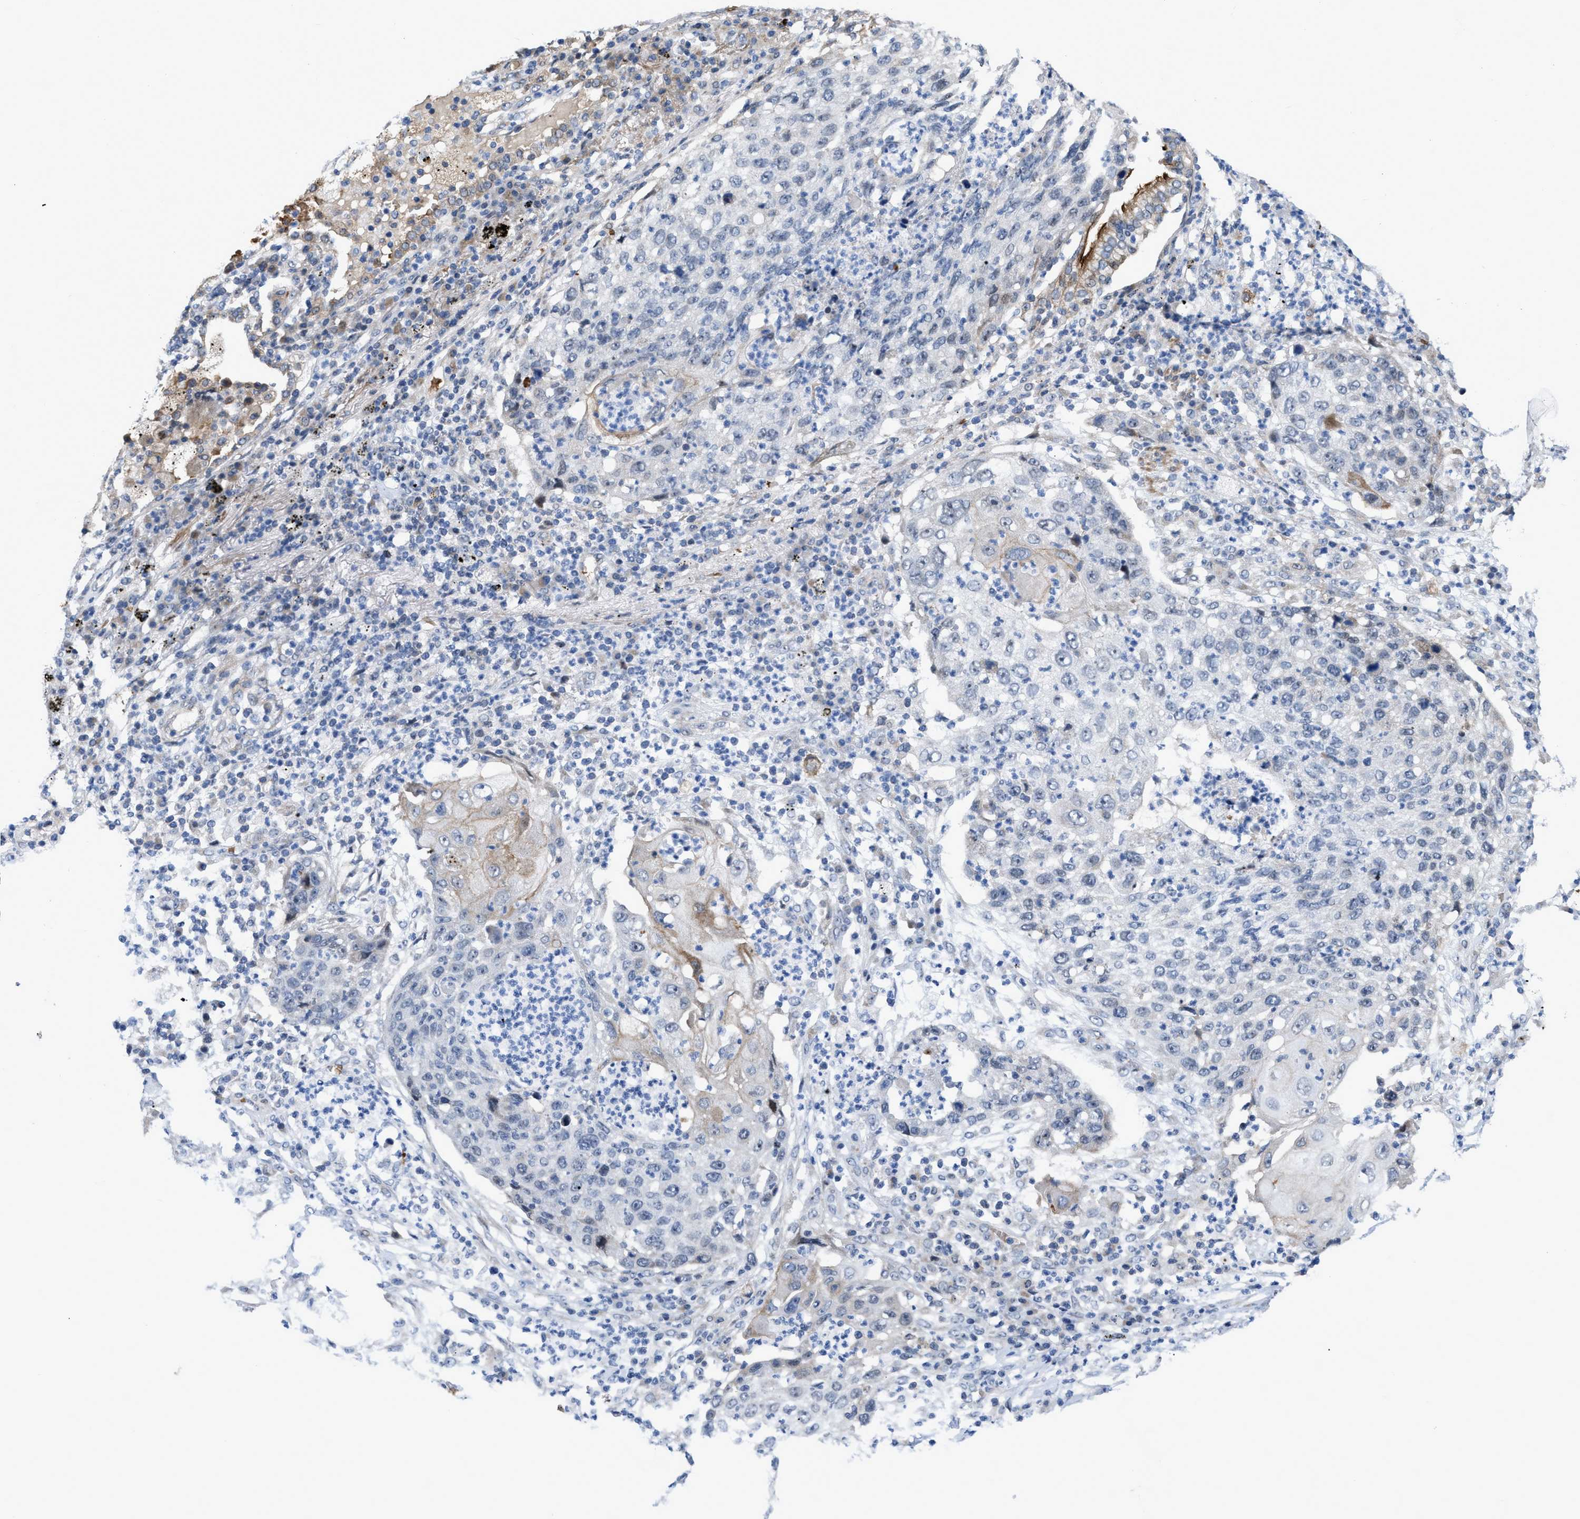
{"staining": {"intensity": "weak", "quantity": "<25%", "location": "cytoplasmic/membranous"}, "tissue": "lung cancer", "cell_type": "Tumor cells", "image_type": "cancer", "snomed": [{"axis": "morphology", "description": "Squamous cell carcinoma, NOS"}, {"axis": "topography", "description": "Lung"}], "caption": "A high-resolution image shows immunohistochemistry (IHC) staining of lung squamous cell carcinoma, which demonstrates no significant staining in tumor cells. (Stains: DAB (3,3'-diaminobenzidine) immunohistochemistry with hematoxylin counter stain, Microscopy: brightfield microscopy at high magnification).", "gene": "POLR1F", "patient": {"sex": "female", "age": 63}}